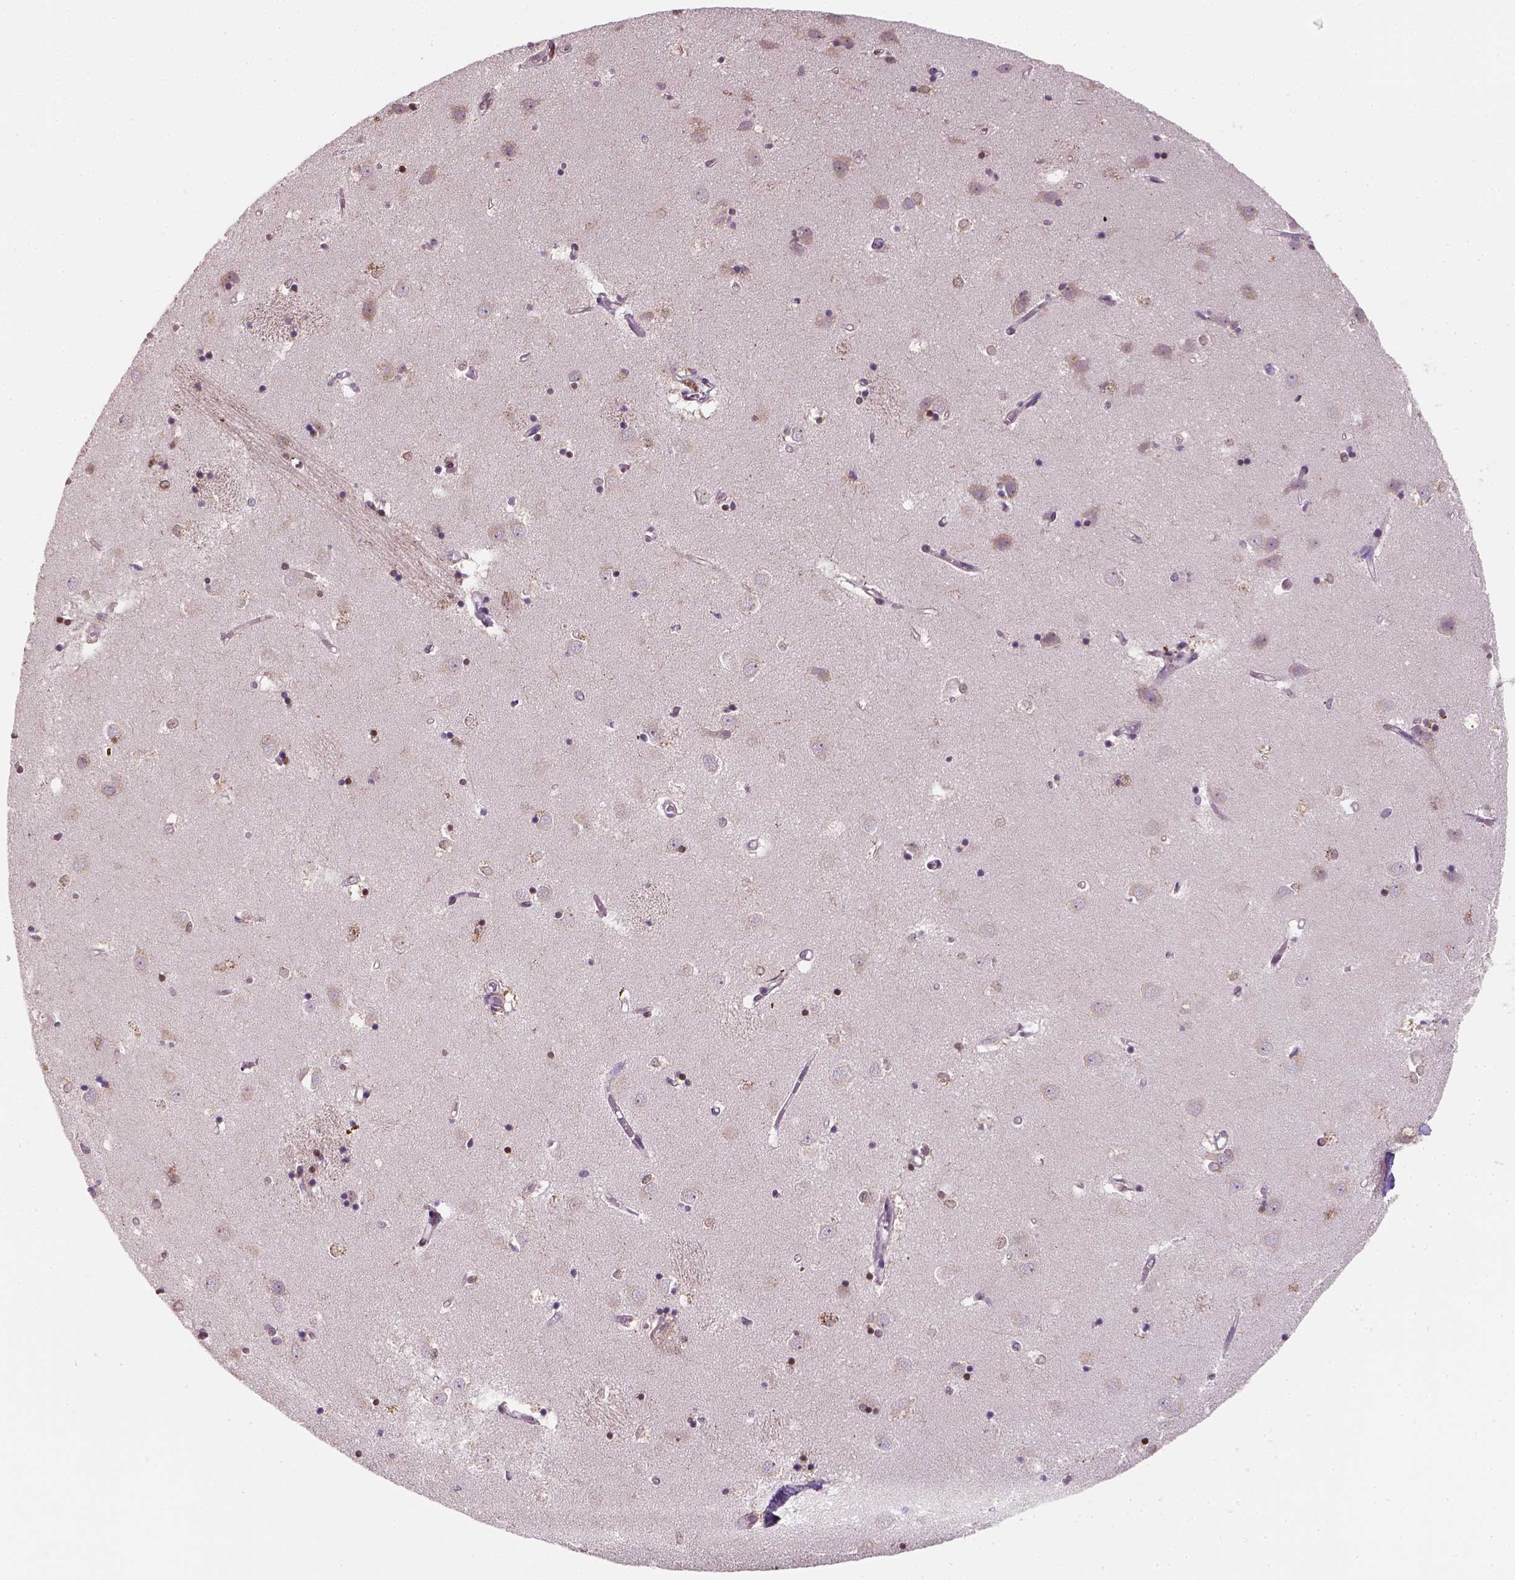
{"staining": {"intensity": "moderate", "quantity": "<25%", "location": "nuclear"}, "tissue": "caudate", "cell_type": "Glial cells", "image_type": "normal", "snomed": [{"axis": "morphology", "description": "Normal tissue, NOS"}, {"axis": "topography", "description": "Lateral ventricle wall"}], "caption": "This image shows normal caudate stained with IHC to label a protein in brown. The nuclear of glial cells show moderate positivity for the protein. Nuclei are counter-stained blue.", "gene": "C1orf112", "patient": {"sex": "male", "age": 54}}